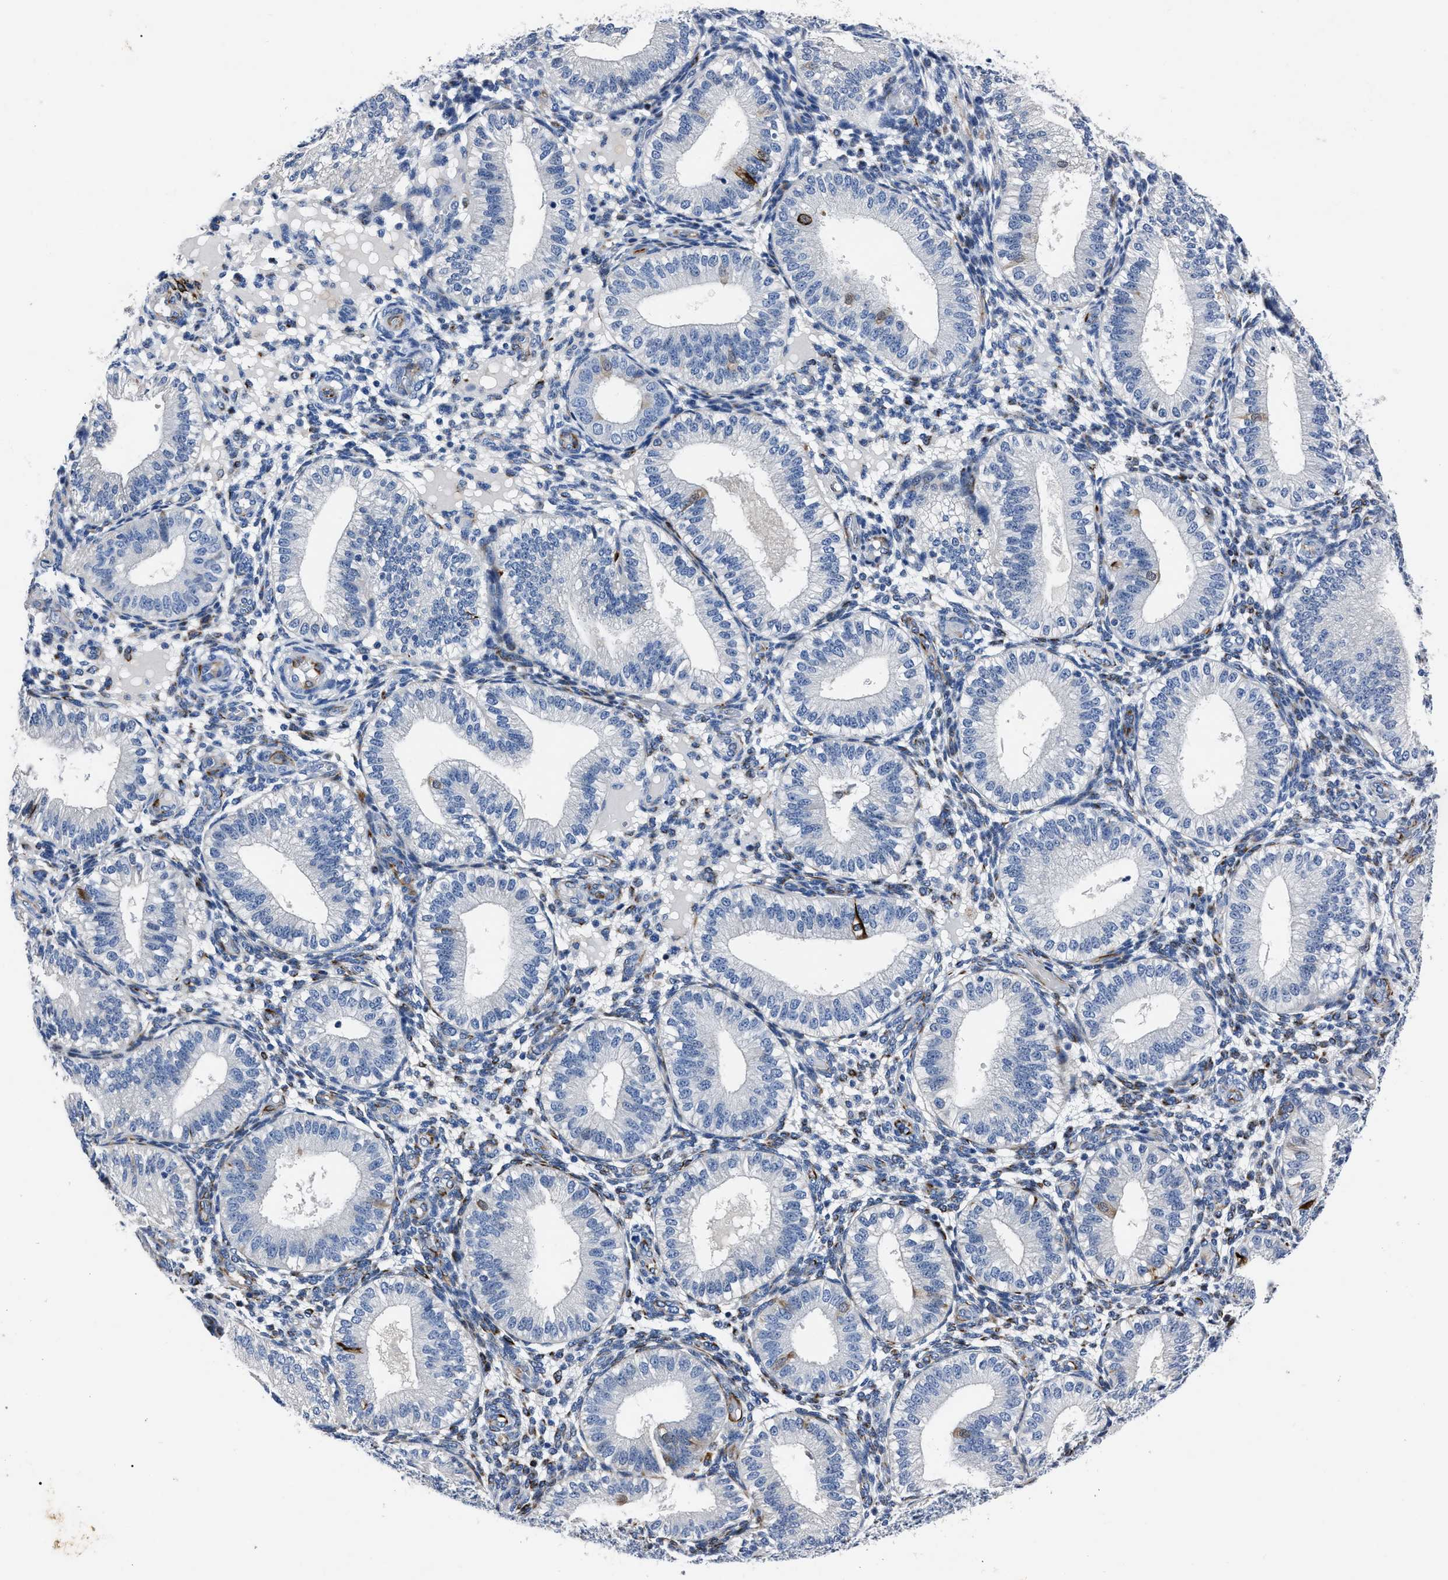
{"staining": {"intensity": "moderate", "quantity": "<25%", "location": "cytoplasmic/membranous"}, "tissue": "endometrium", "cell_type": "Cells in endometrial stroma", "image_type": "normal", "snomed": [{"axis": "morphology", "description": "Normal tissue, NOS"}, {"axis": "topography", "description": "Endometrium"}], "caption": "DAB (3,3'-diaminobenzidine) immunohistochemical staining of normal human endometrium demonstrates moderate cytoplasmic/membranous protein expression in approximately <25% of cells in endometrial stroma. (Stains: DAB (3,3'-diaminobenzidine) in brown, nuclei in blue, Microscopy: brightfield microscopy at high magnification).", "gene": "OR10G3", "patient": {"sex": "female", "age": 39}}